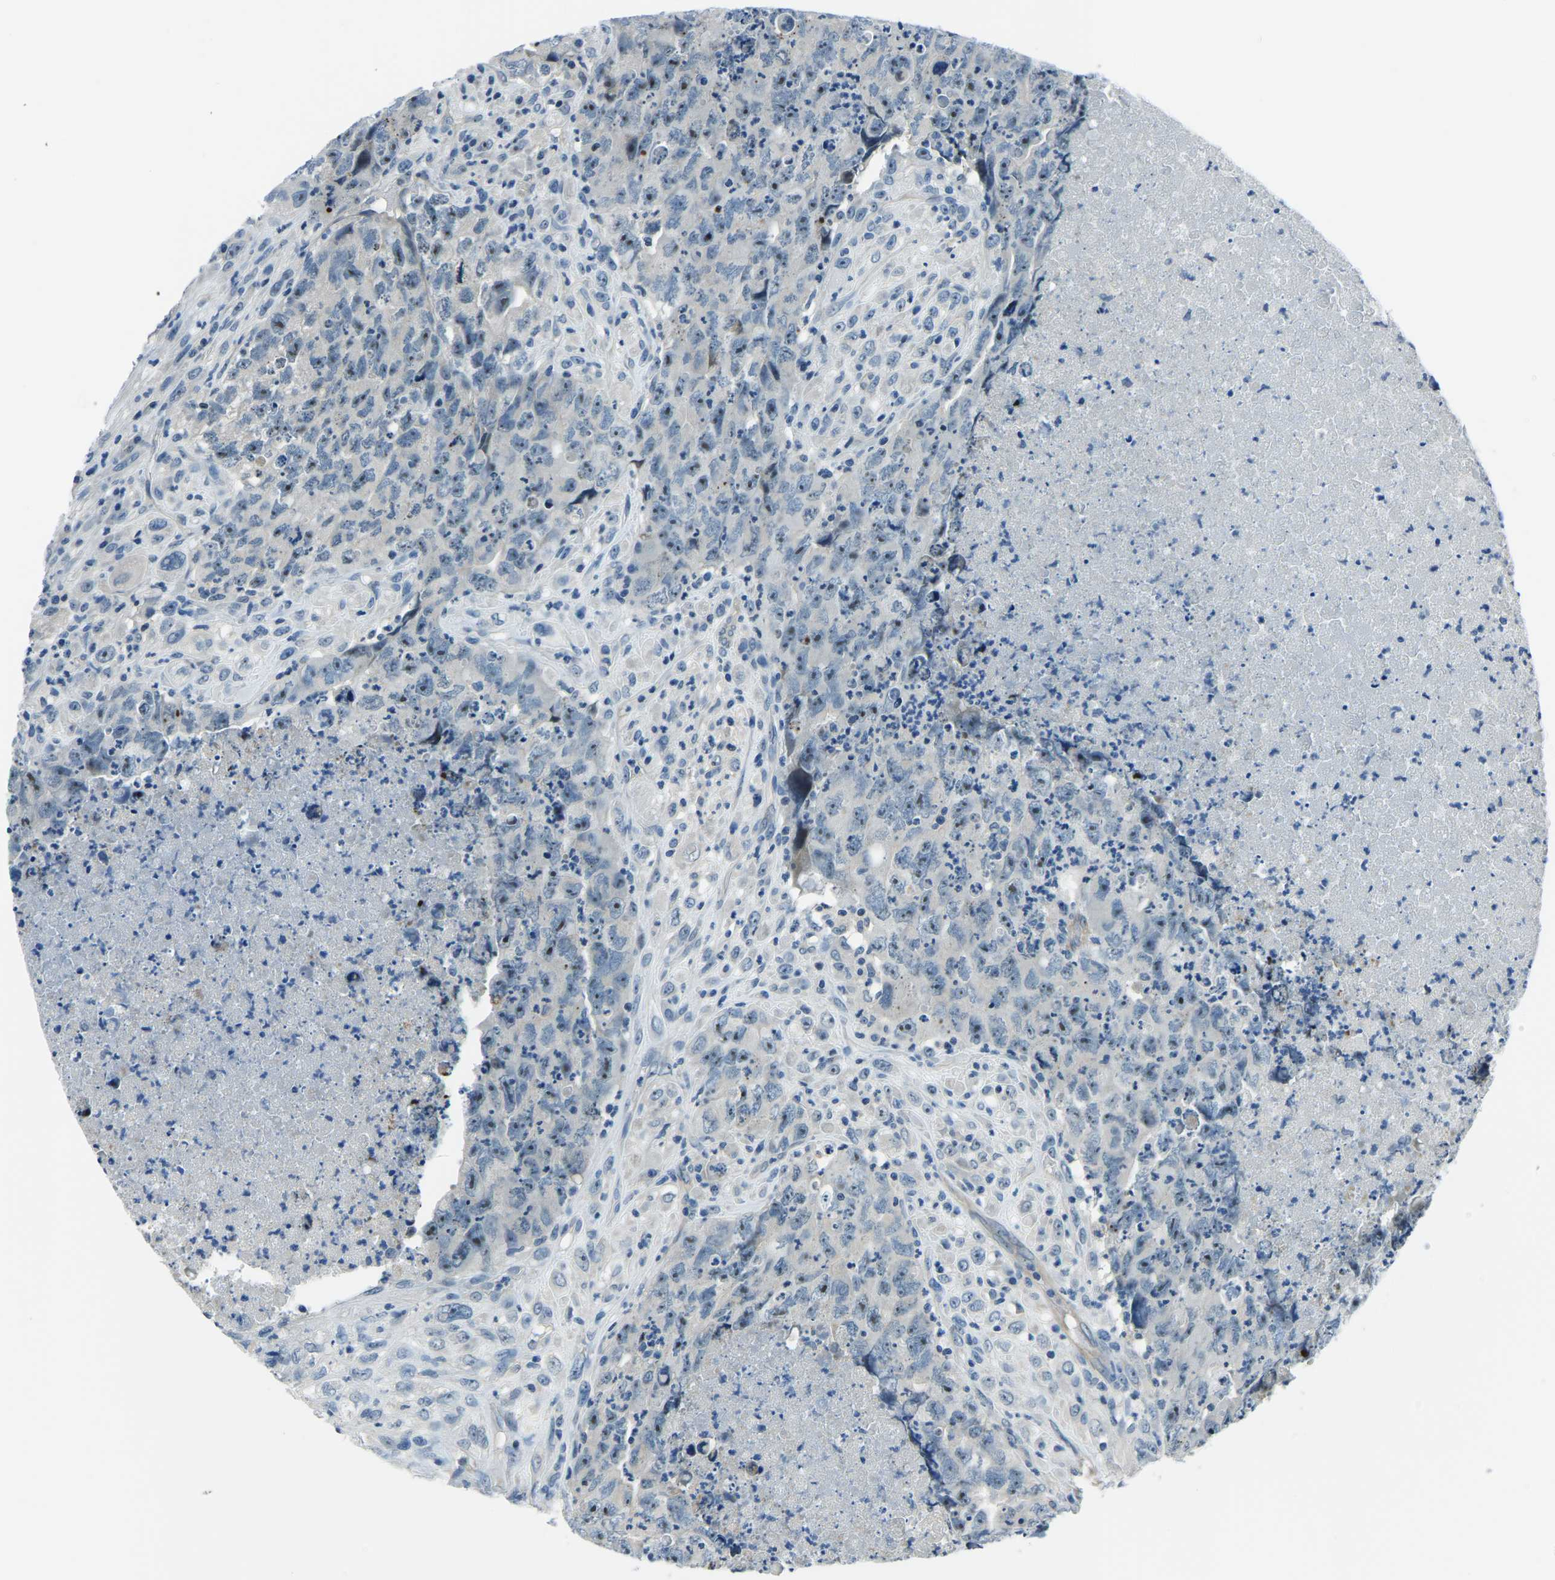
{"staining": {"intensity": "moderate", "quantity": "25%-75%", "location": "nuclear"}, "tissue": "testis cancer", "cell_type": "Tumor cells", "image_type": "cancer", "snomed": [{"axis": "morphology", "description": "Carcinoma, Embryonal, NOS"}, {"axis": "topography", "description": "Testis"}], "caption": "Moderate nuclear protein expression is seen in approximately 25%-75% of tumor cells in embryonal carcinoma (testis). (Brightfield microscopy of DAB IHC at high magnification).", "gene": "RRP1", "patient": {"sex": "male", "age": 32}}